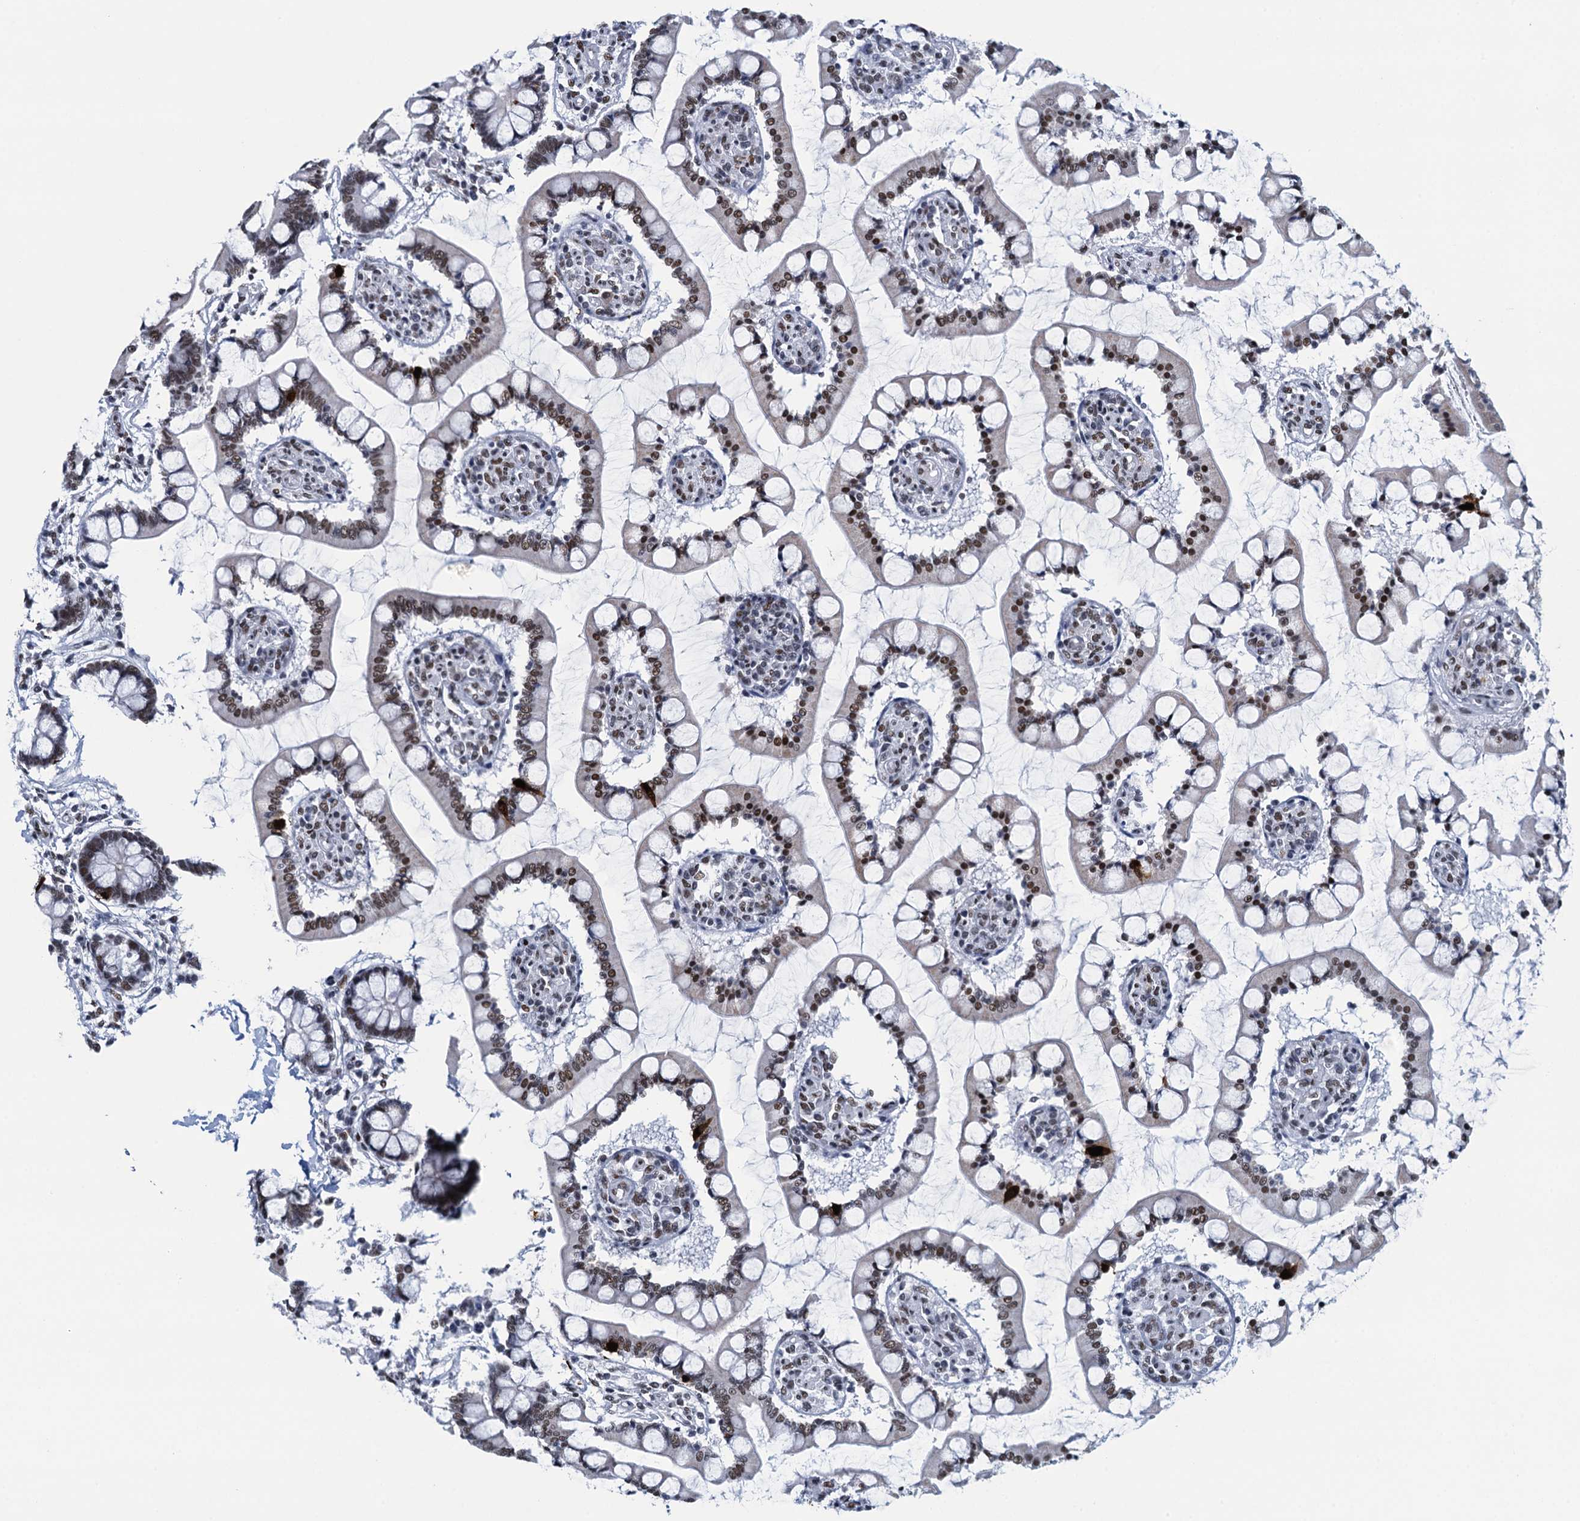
{"staining": {"intensity": "moderate", "quantity": ">75%", "location": "nuclear"}, "tissue": "small intestine", "cell_type": "Glandular cells", "image_type": "normal", "snomed": [{"axis": "morphology", "description": "Normal tissue, NOS"}, {"axis": "topography", "description": "Small intestine"}], "caption": "About >75% of glandular cells in unremarkable small intestine reveal moderate nuclear protein expression as visualized by brown immunohistochemical staining.", "gene": "HNRNPUL2", "patient": {"sex": "male", "age": 52}}